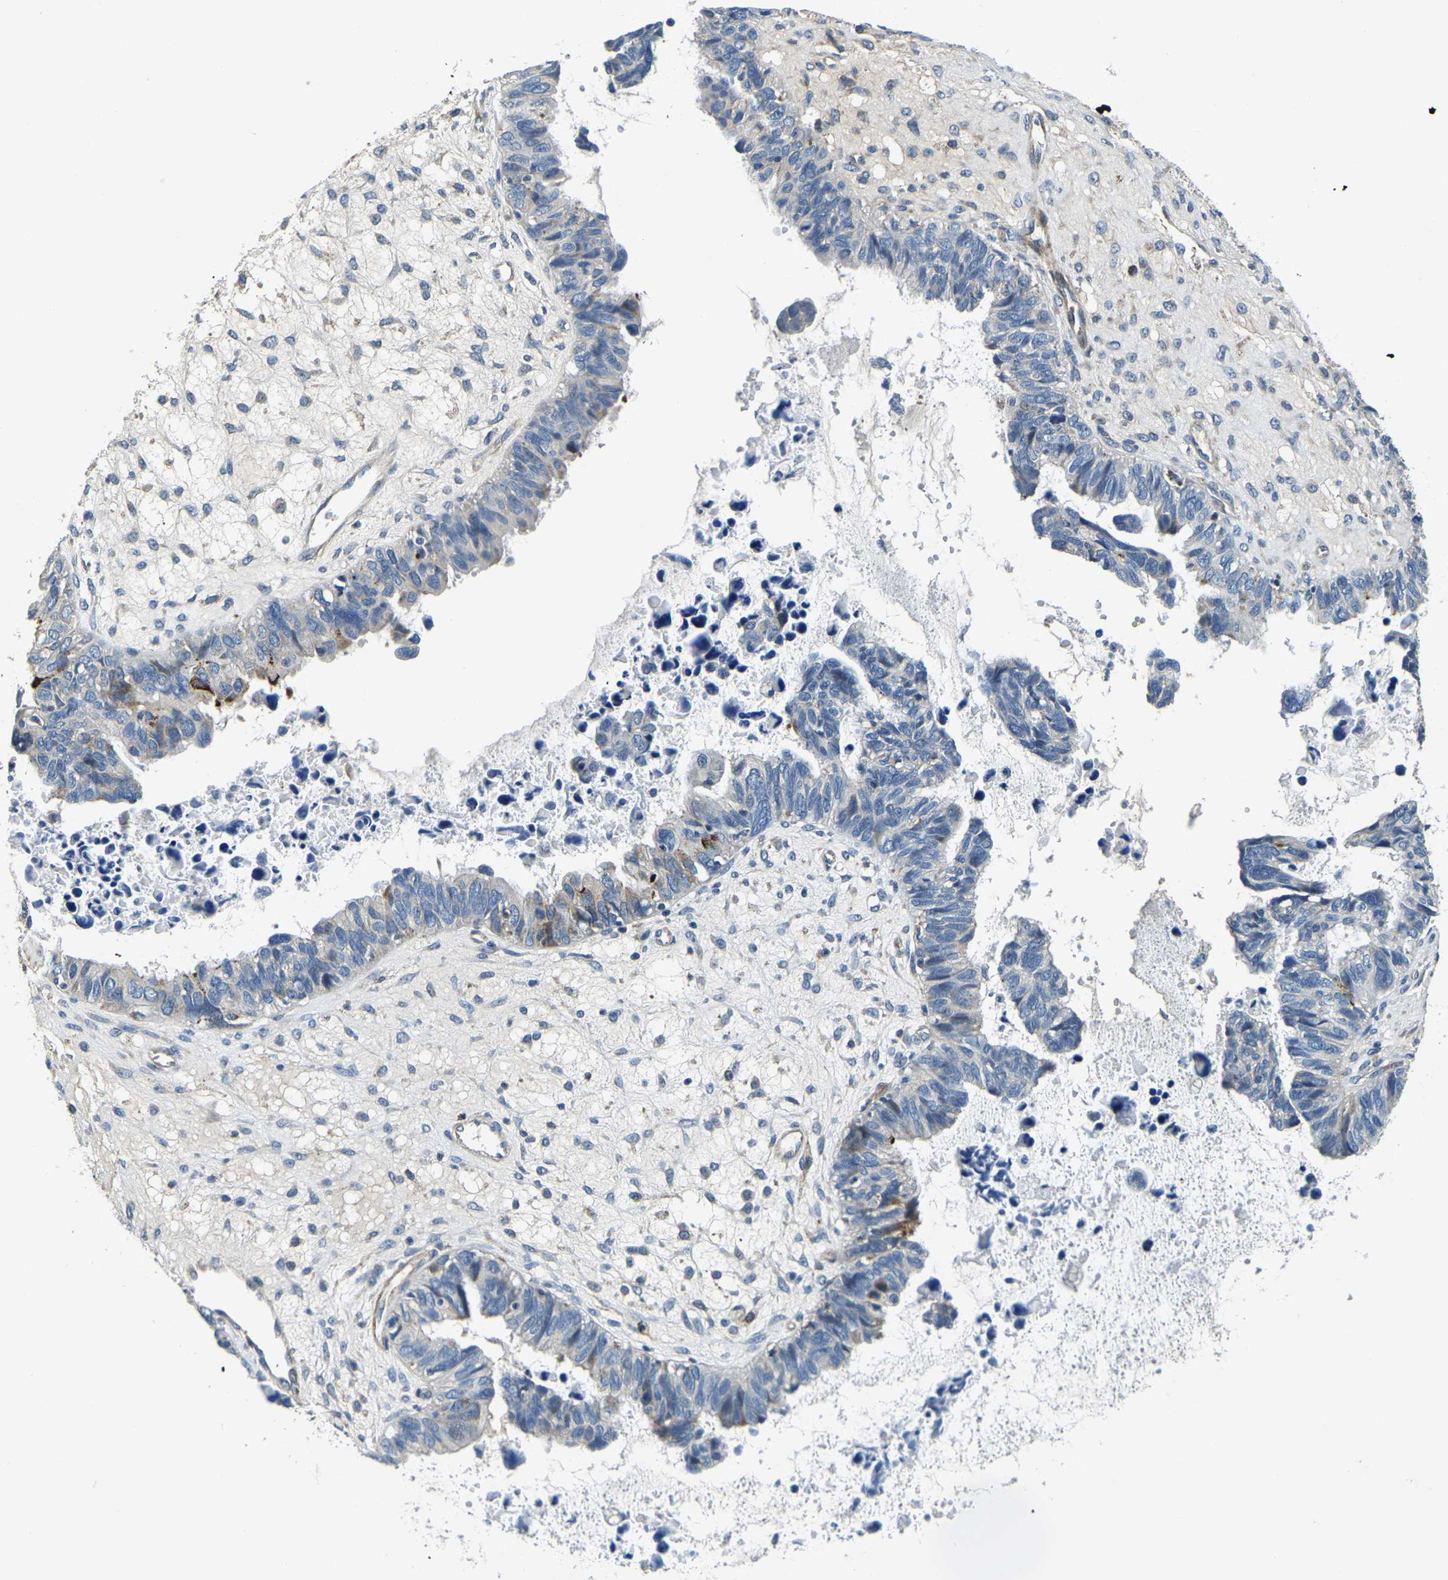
{"staining": {"intensity": "moderate", "quantity": "<25%", "location": "cytoplasmic/membranous"}, "tissue": "ovarian cancer", "cell_type": "Tumor cells", "image_type": "cancer", "snomed": [{"axis": "morphology", "description": "Cystadenocarcinoma, serous, NOS"}, {"axis": "topography", "description": "Ovary"}], "caption": "This is an image of immunohistochemistry staining of ovarian serous cystadenocarcinoma, which shows moderate positivity in the cytoplasmic/membranous of tumor cells.", "gene": "RNF39", "patient": {"sex": "female", "age": 79}}